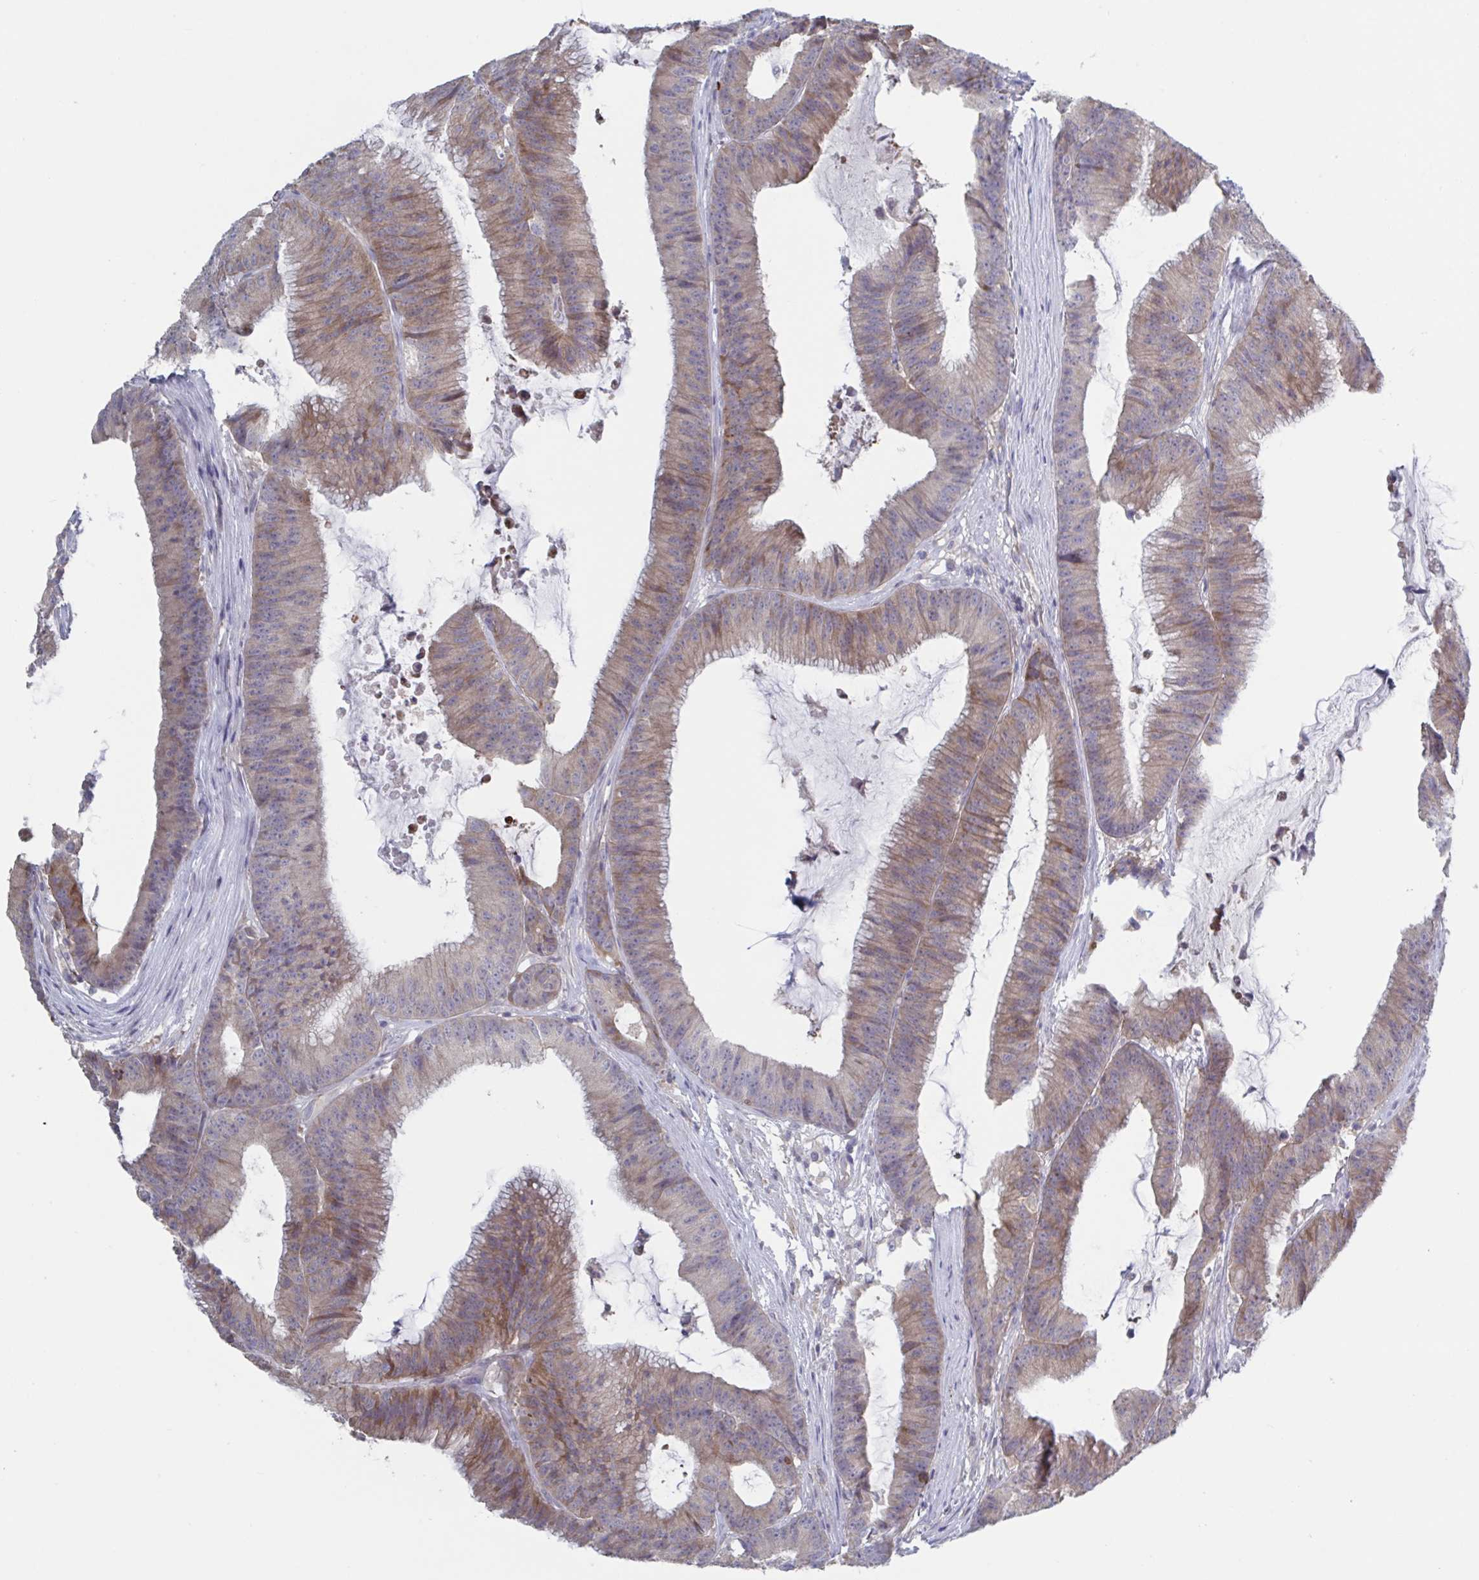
{"staining": {"intensity": "moderate", "quantity": "25%-75%", "location": "cytoplasmic/membranous"}, "tissue": "colorectal cancer", "cell_type": "Tumor cells", "image_type": "cancer", "snomed": [{"axis": "morphology", "description": "Adenocarcinoma, NOS"}, {"axis": "topography", "description": "Colon"}], "caption": "There is medium levels of moderate cytoplasmic/membranous positivity in tumor cells of colorectal cancer (adenocarcinoma), as demonstrated by immunohistochemical staining (brown color).", "gene": "STK26", "patient": {"sex": "female", "age": 78}}